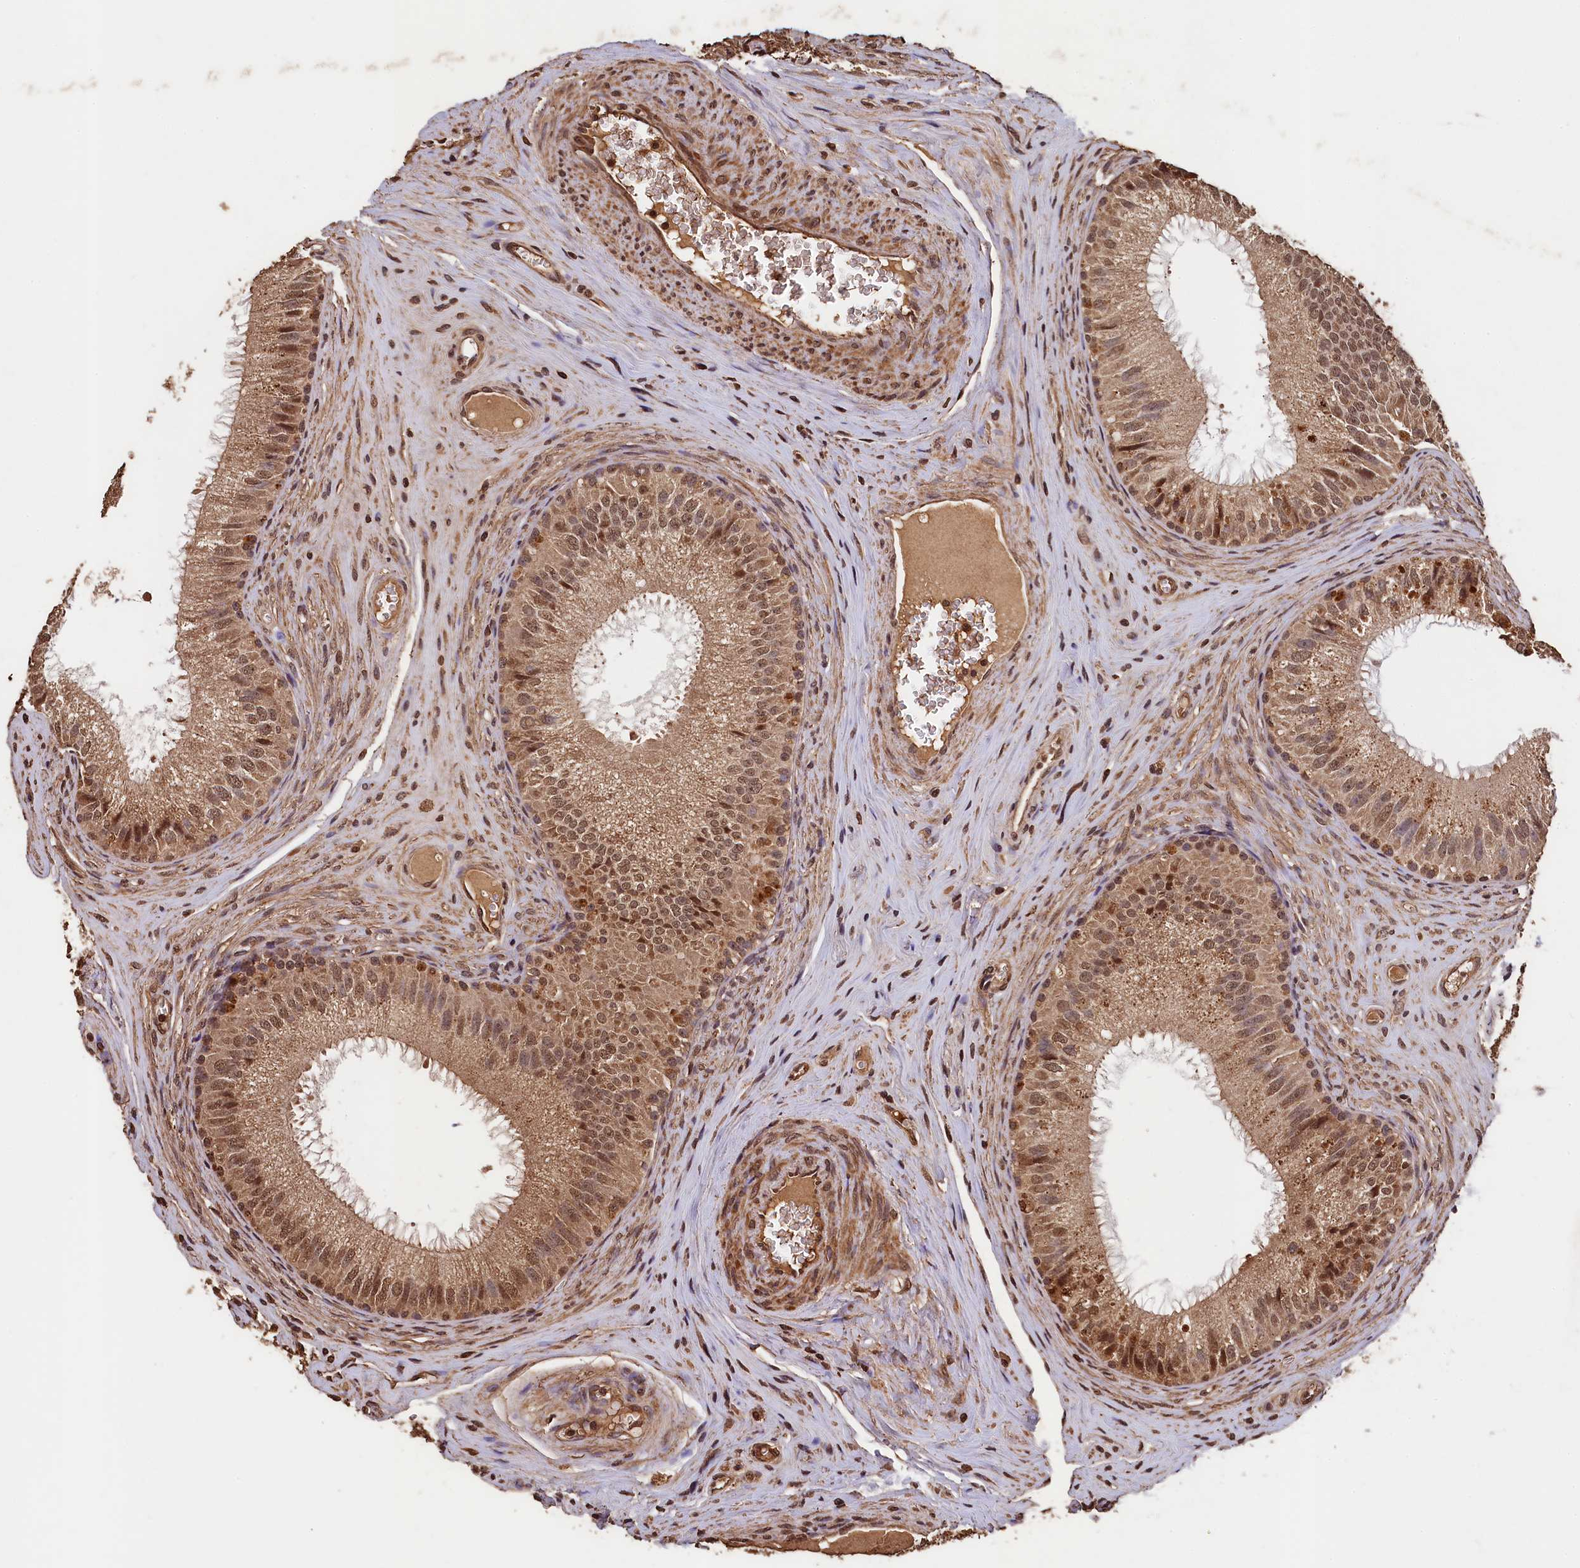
{"staining": {"intensity": "moderate", "quantity": ">75%", "location": "cytoplasmic/membranous,nuclear"}, "tissue": "epididymis", "cell_type": "Glandular cells", "image_type": "normal", "snomed": [{"axis": "morphology", "description": "Normal tissue, NOS"}, {"axis": "topography", "description": "Epididymis"}], "caption": "A photomicrograph of epididymis stained for a protein exhibits moderate cytoplasmic/membranous,nuclear brown staining in glandular cells. The staining was performed using DAB, with brown indicating positive protein expression. Nuclei are stained blue with hematoxylin.", "gene": "CEP57L1", "patient": {"sex": "male", "age": 46}}